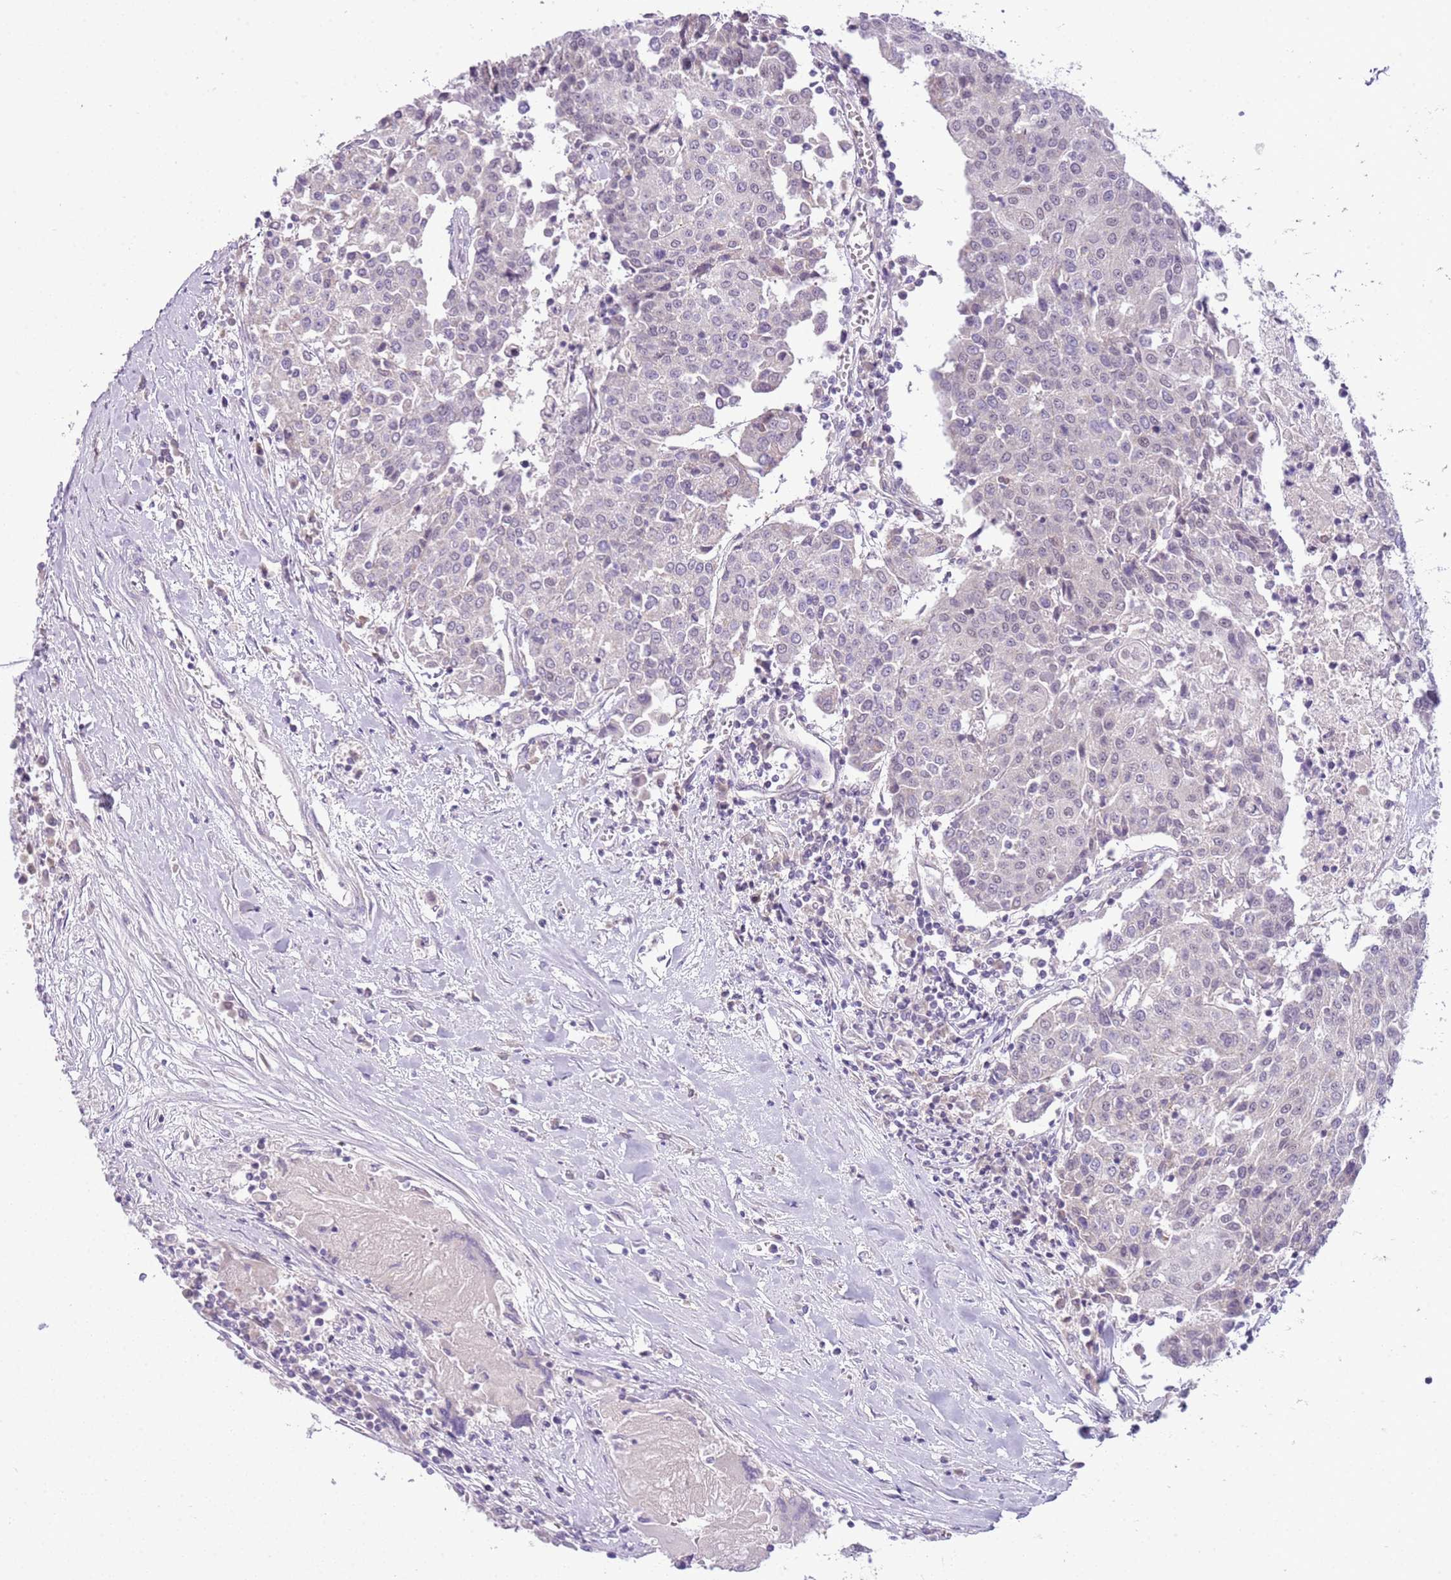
{"staining": {"intensity": "negative", "quantity": "none", "location": "none"}, "tissue": "urothelial cancer", "cell_type": "Tumor cells", "image_type": "cancer", "snomed": [{"axis": "morphology", "description": "Urothelial carcinoma, High grade"}, {"axis": "topography", "description": "Urinary bladder"}], "caption": "This is a photomicrograph of immunohistochemistry (IHC) staining of urothelial carcinoma (high-grade), which shows no expression in tumor cells. (DAB (3,3'-diaminobenzidine) immunohistochemistry (IHC), high magnification).", "gene": "FAM120C", "patient": {"sex": "female", "age": 85}}